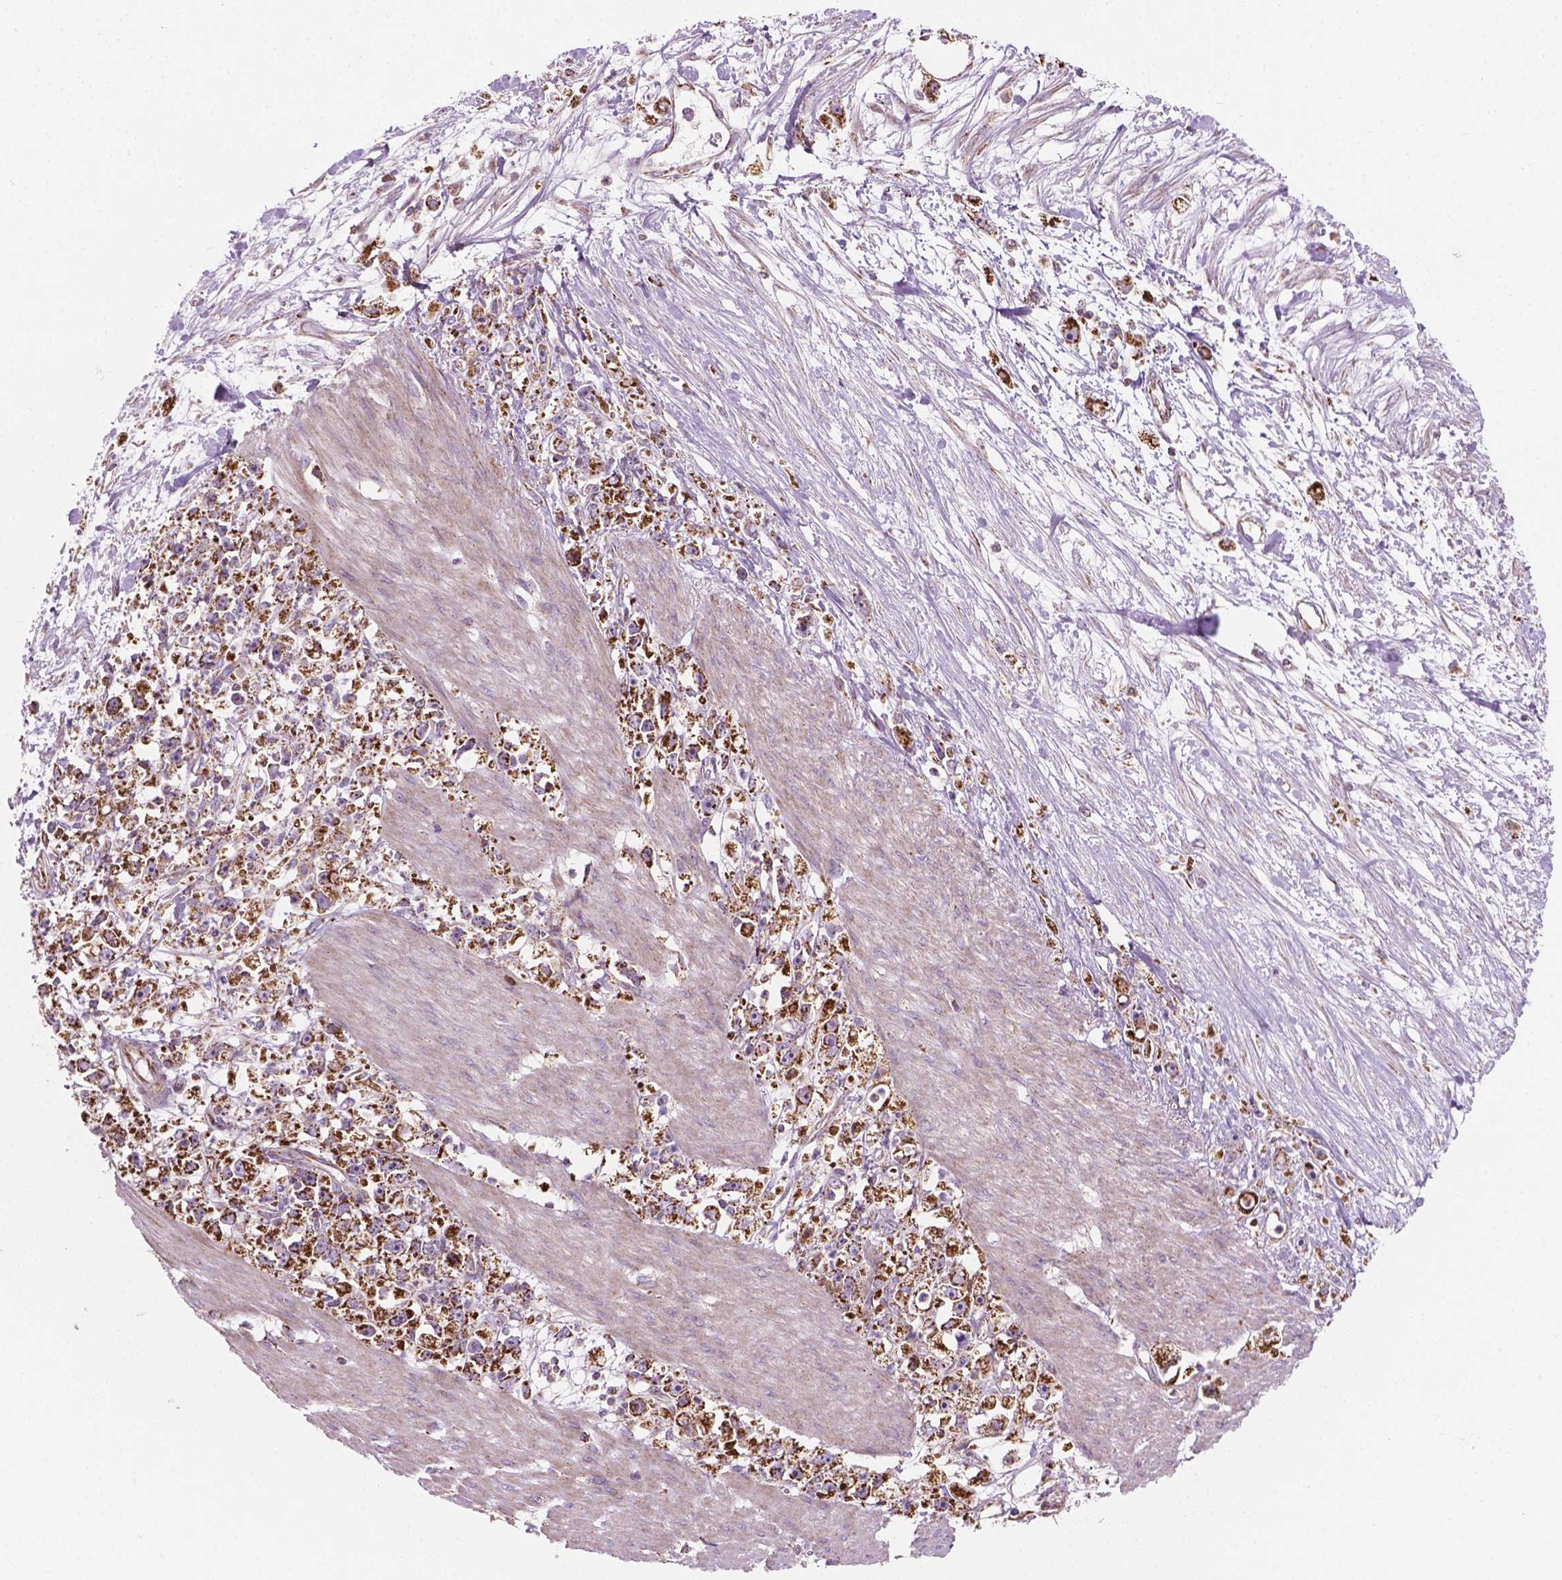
{"staining": {"intensity": "strong", "quantity": ">75%", "location": "cytoplasmic/membranous"}, "tissue": "stomach cancer", "cell_type": "Tumor cells", "image_type": "cancer", "snomed": [{"axis": "morphology", "description": "Adenocarcinoma, NOS"}, {"axis": "topography", "description": "Stomach"}], "caption": "A high-resolution image shows immunohistochemistry staining of adenocarcinoma (stomach), which reveals strong cytoplasmic/membranous positivity in approximately >75% of tumor cells.", "gene": "PIBF1", "patient": {"sex": "female", "age": 59}}